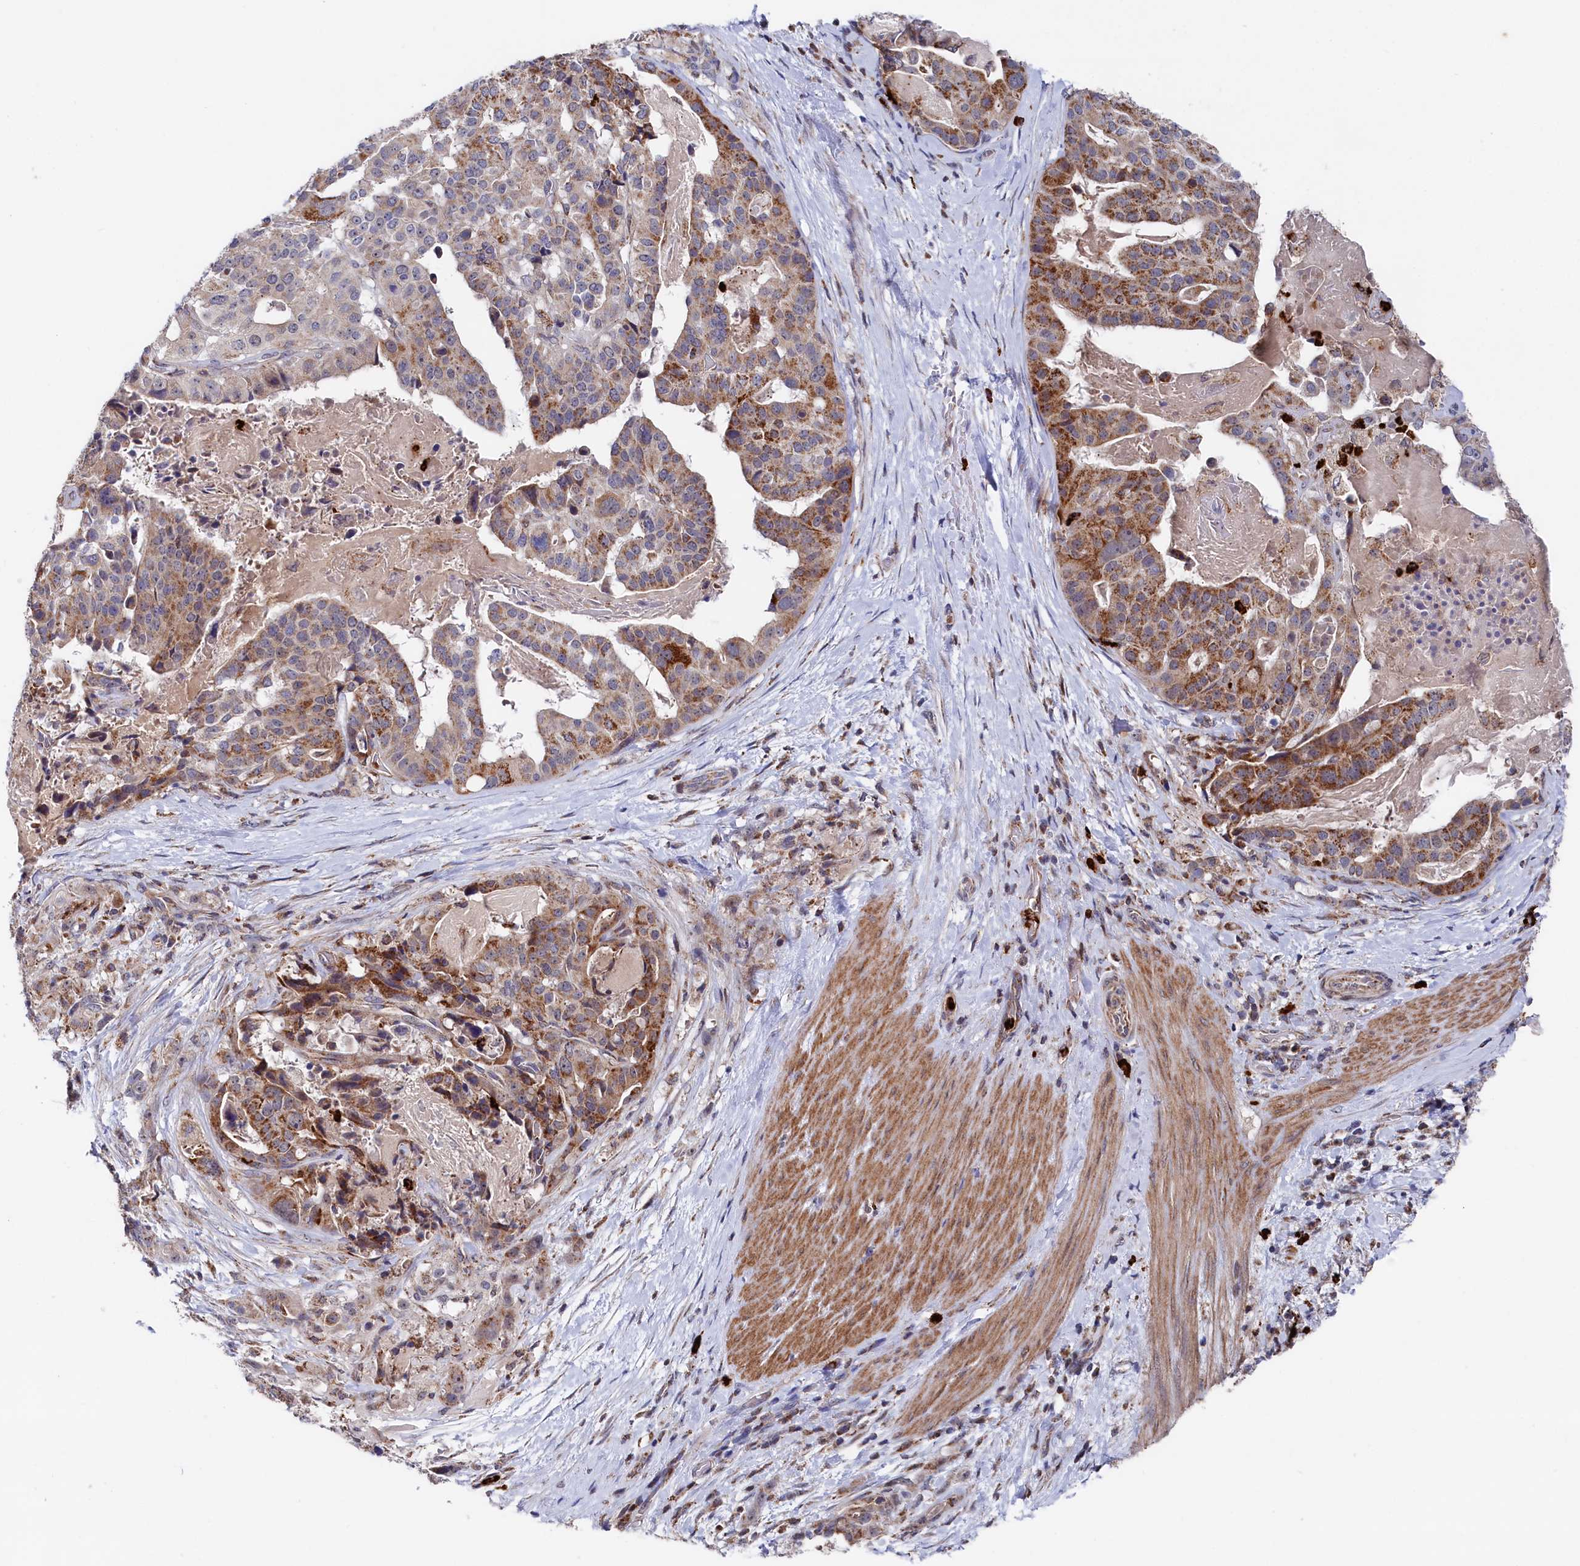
{"staining": {"intensity": "moderate", "quantity": "25%-75%", "location": "cytoplasmic/membranous"}, "tissue": "stomach cancer", "cell_type": "Tumor cells", "image_type": "cancer", "snomed": [{"axis": "morphology", "description": "Adenocarcinoma, NOS"}, {"axis": "topography", "description": "Stomach"}], "caption": "The image reveals a brown stain indicating the presence of a protein in the cytoplasmic/membranous of tumor cells in stomach cancer.", "gene": "CHCHD1", "patient": {"sex": "male", "age": 48}}